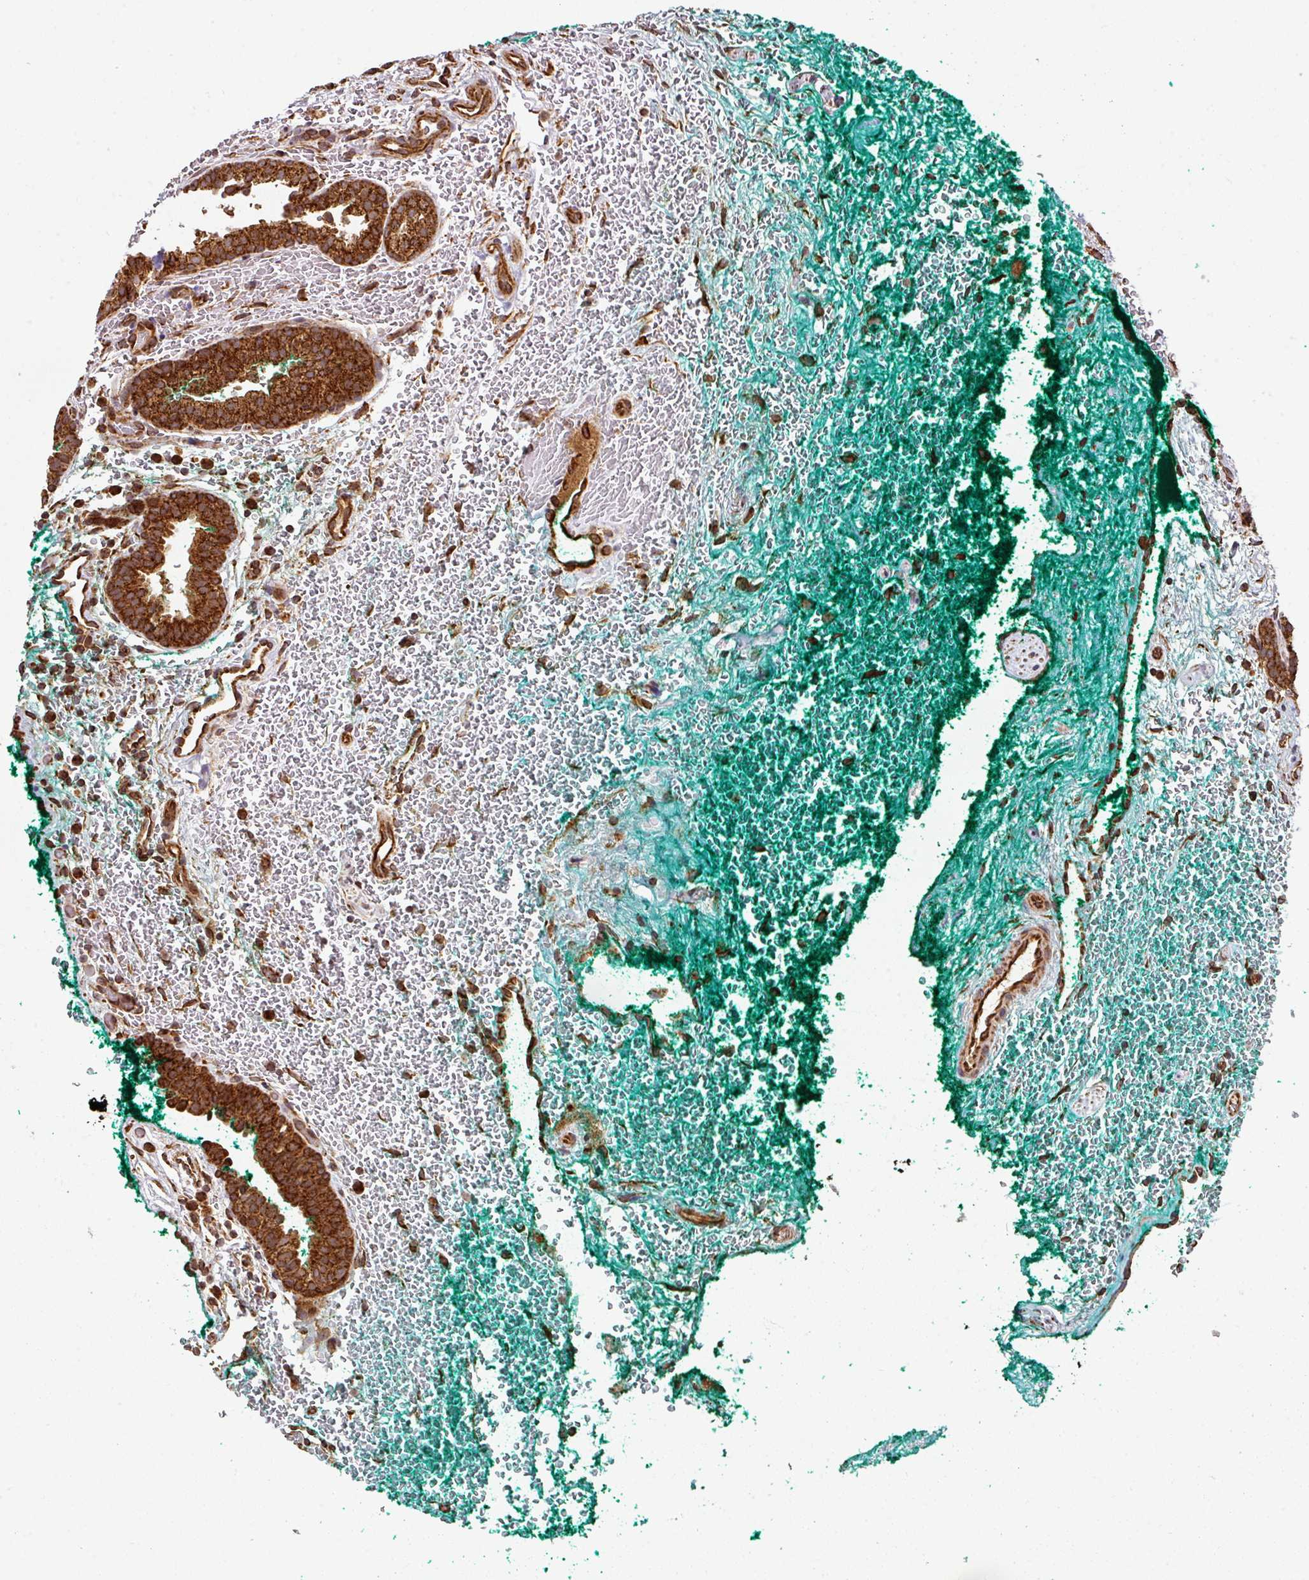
{"staining": {"intensity": "strong", "quantity": ">75%", "location": "cytoplasmic/membranous"}, "tissue": "prostate cancer", "cell_type": "Tumor cells", "image_type": "cancer", "snomed": [{"axis": "morphology", "description": "Adenocarcinoma, High grade"}, {"axis": "topography", "description": "Prostate"}], "caption": "Immunohistochemistry (IHC) of prostate cancer demonstrates high levels of strong cytoplasmic/membranous positivity in approximately >75% of tumor cells. (Stains: DAB (3,3'-diaminobenzidine) in brown, nuclei in blue, Microscopy: brightfield microscopy at high magnification).", "gene": "TRAP1", "patient": {"sex": "male", "age": 56}}